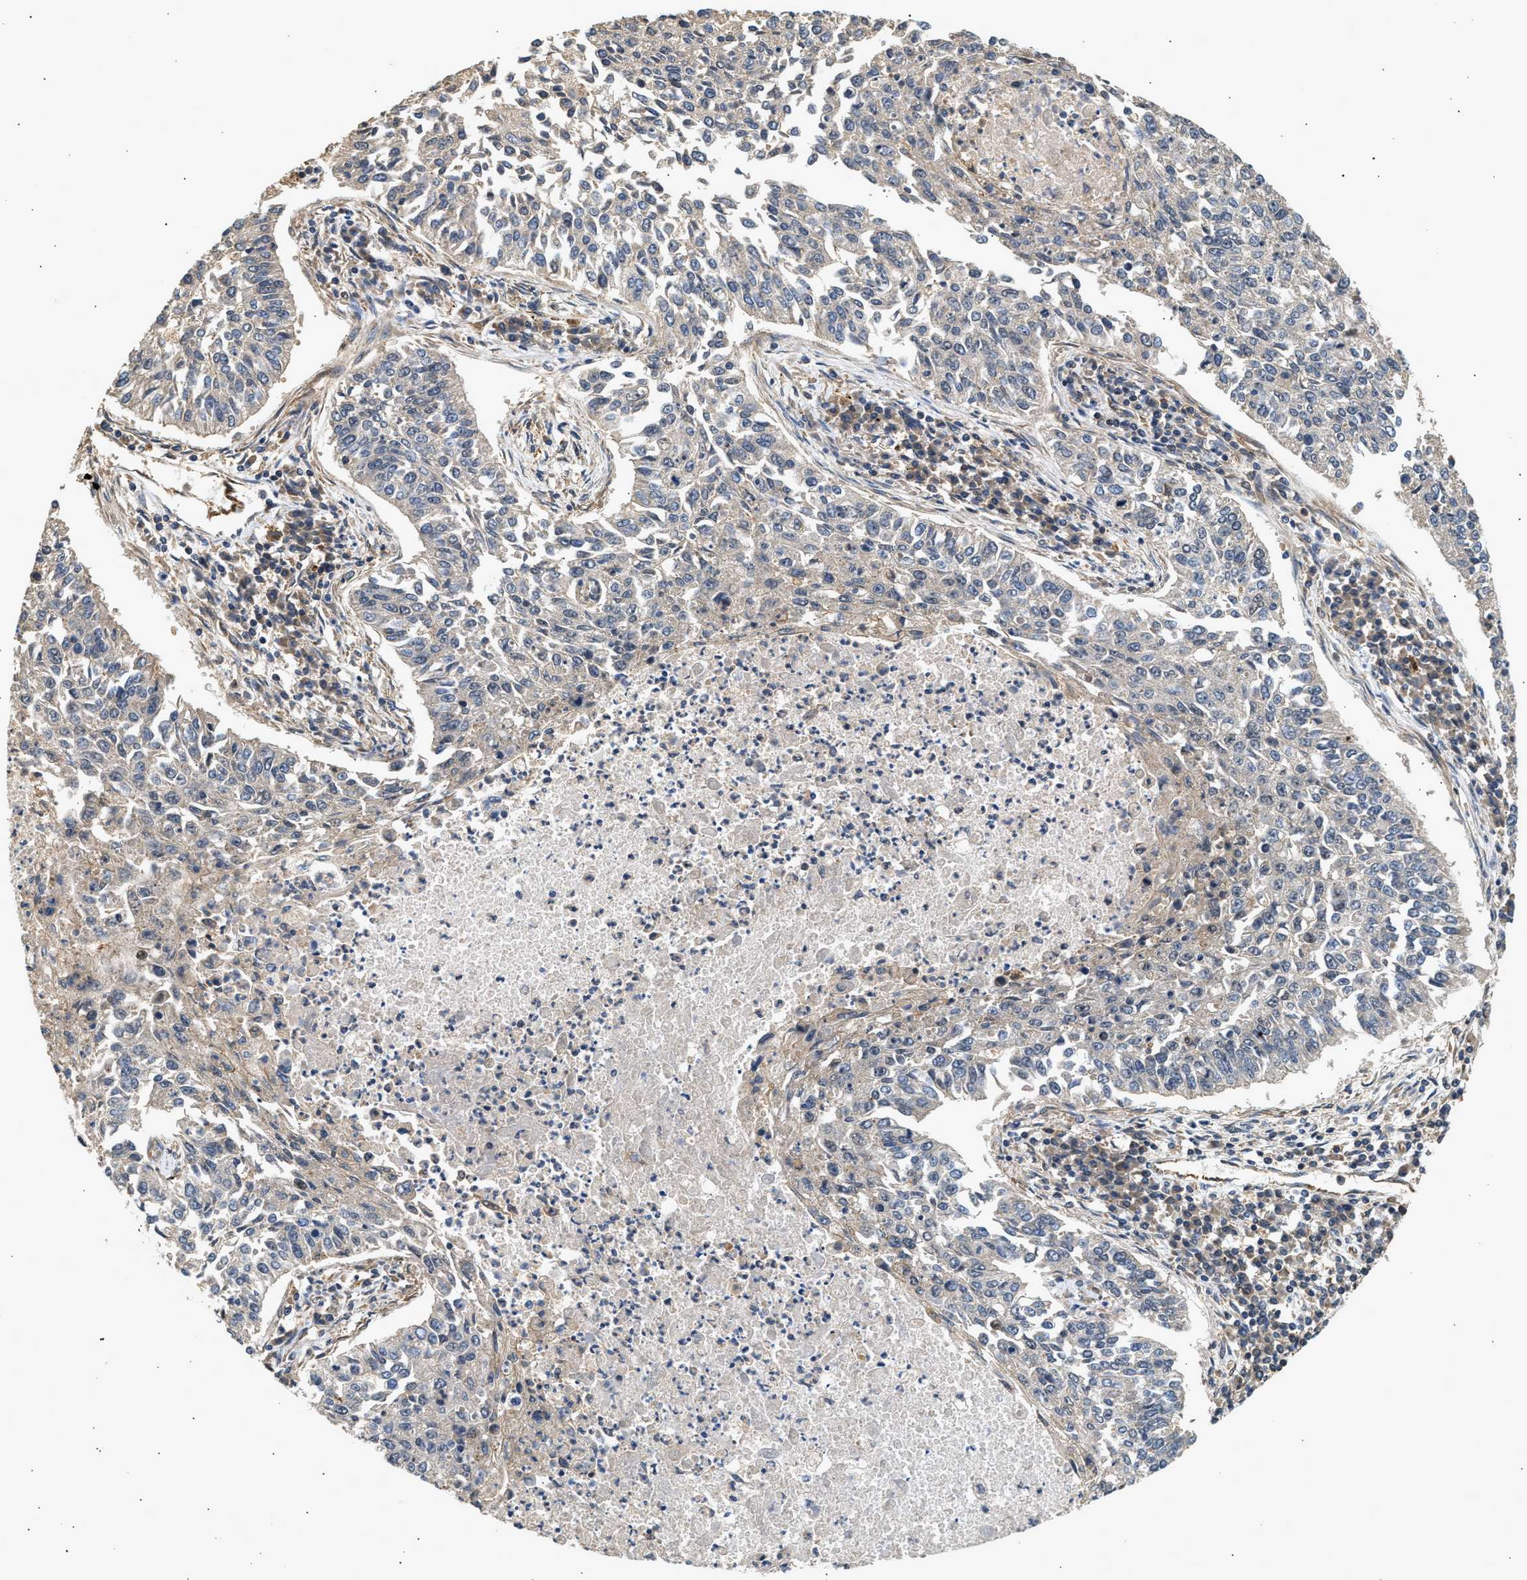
{"staining": {"intensity": "negative", "quantity": "none", "location": "none"}, "tissue": "lung cancer", "cell_type": "Tumor cells", "image_type": "cancer", "snomed": [{"axis": "morphology", "description": "Normal tissue, NOS"}, {"axis": "morphology", "description": "Squamous cell carcinoma, NOS"}, {"axis": "topography", "description": "Cartilage tissue"}, {"axis": "topography", "description": "Bronchus"}, {"axis": "topography", "description": "Lung"}], "caption": "Image shows no significant protein staining in tumor cells of squamous cell carcinoma (lung).", "gene": "DUSP14", "patient": {"sex": "female", "age": 49}}